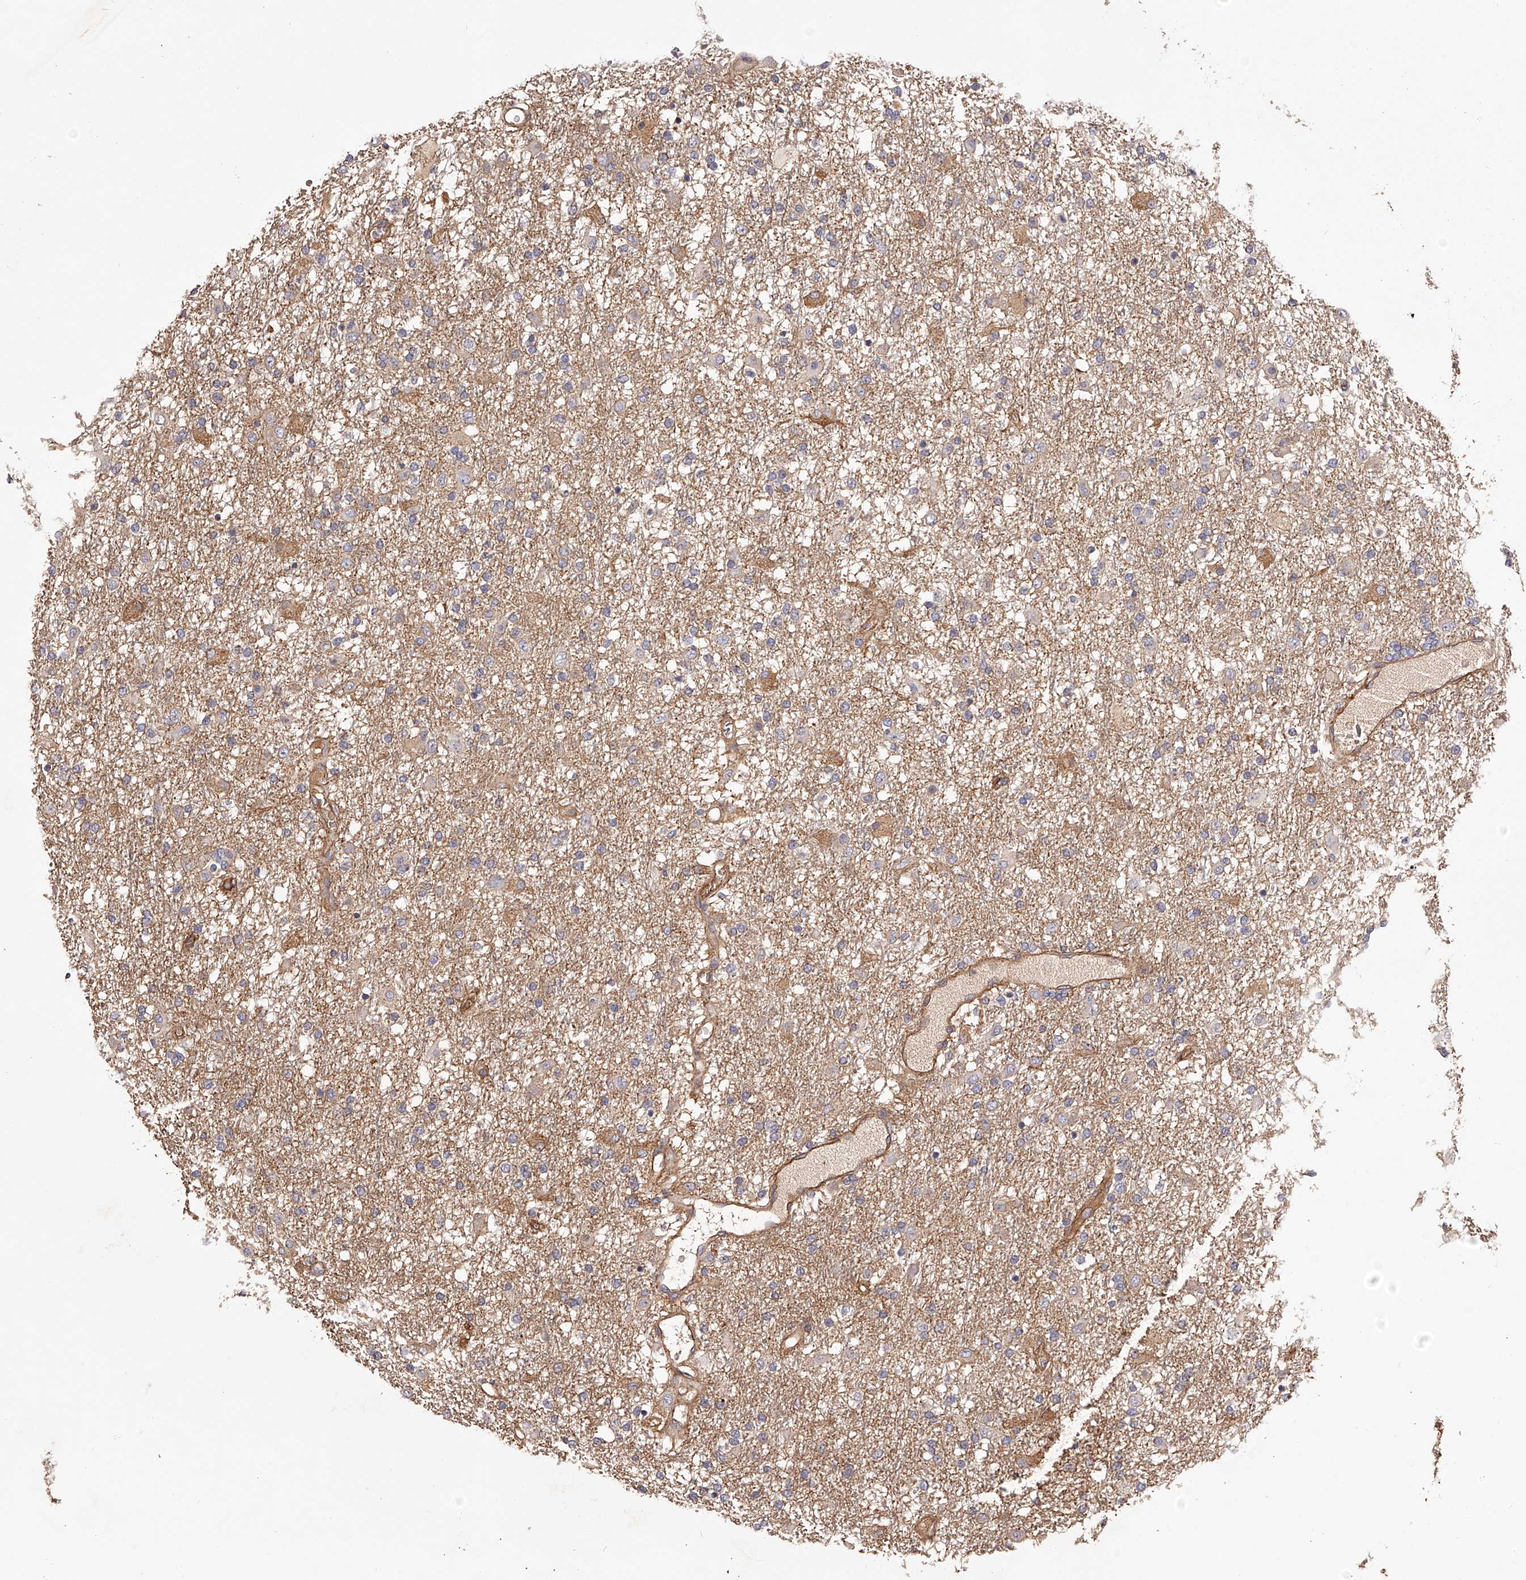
{"staining": {"intensity": "weak", "quantity": "<25%", "location": "cytoplasmic/membranous"}, "tissue": "glioma", "cell_type": "Tumor cells", "image_type": "cancer", "snomed": [{"axis": "morphology", "description": "Glioma, malignant, Low grade"}, {"axis": "topography", "description": "Brain"}], "caption": "This is a image of IHC staining of low-grade glioma (malignant), which shows no staining in tumor cells.", "gene": "LTV1", "patient": {"sex": "male", "age": 65}}